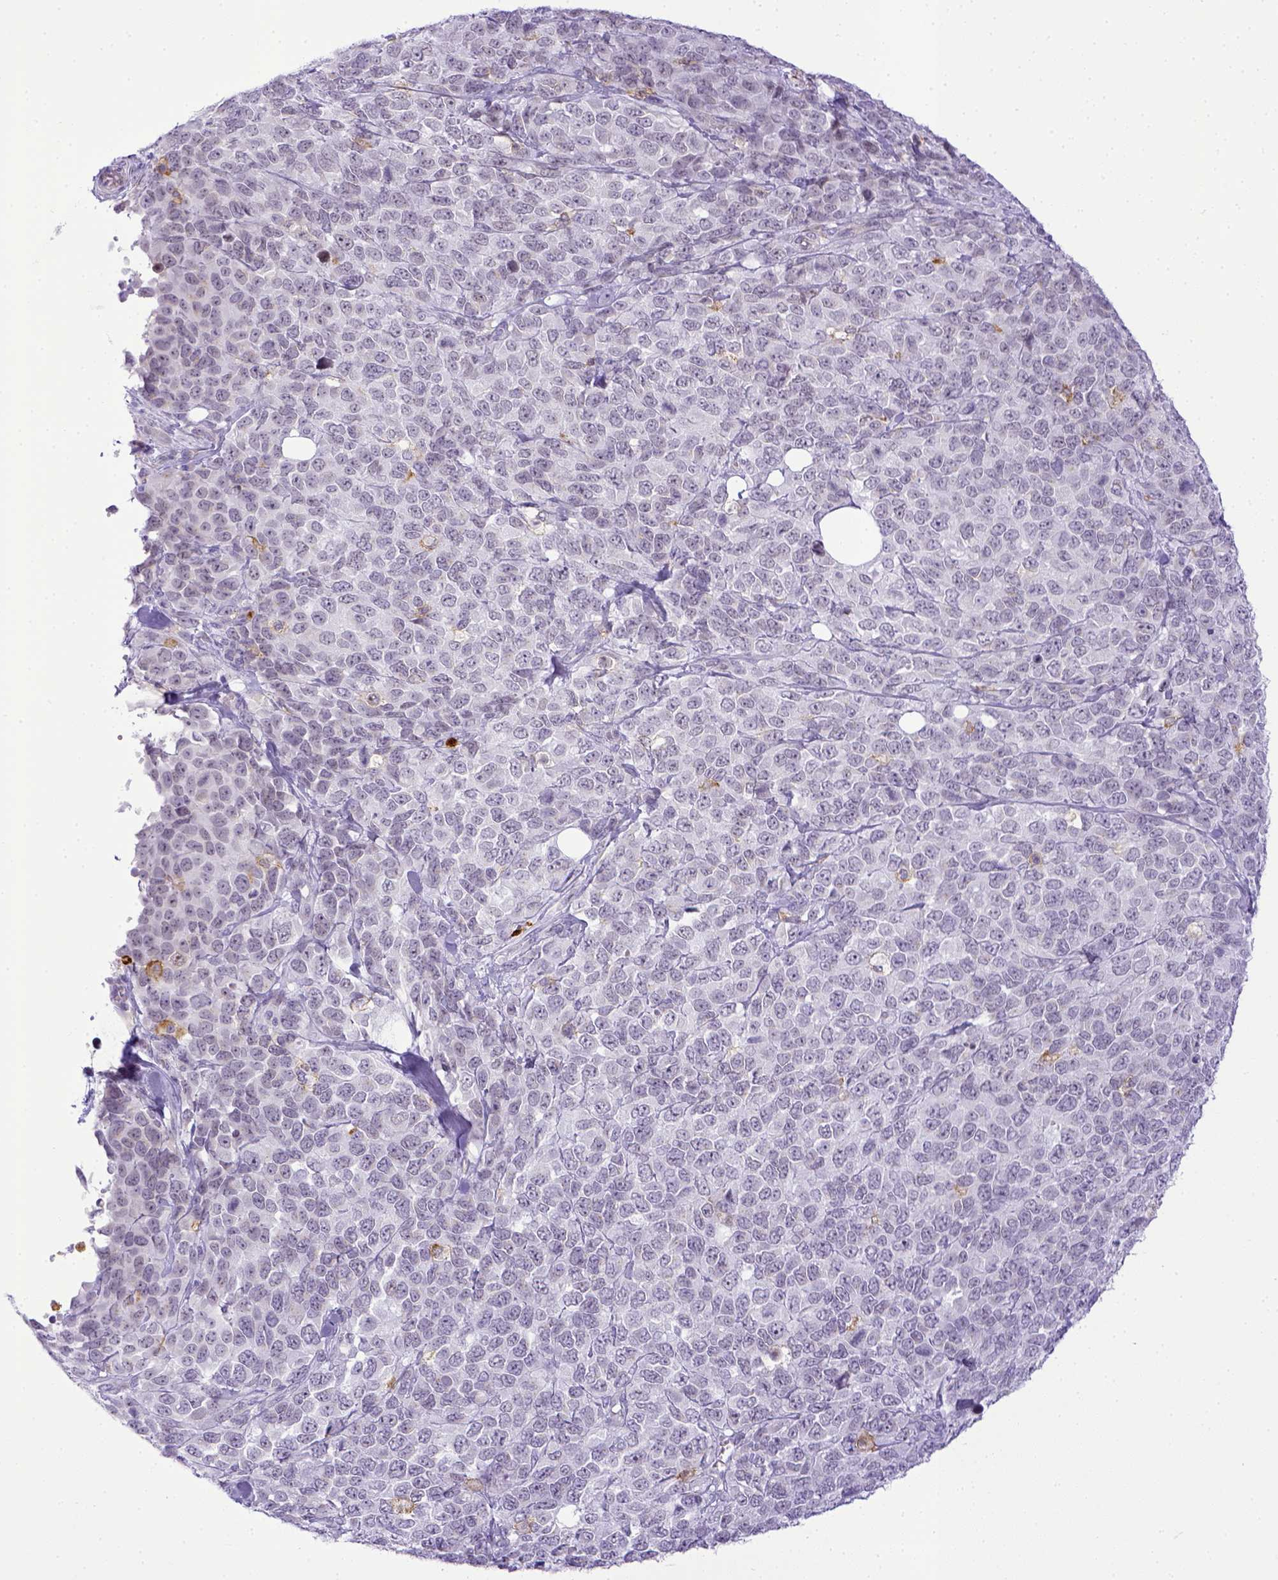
{"staining": {"intensity": "negative", "quantity": "none", "location": "none"}, "tissue": "melanoma", "cell_type": "Tumor cells", "image_type": "cancer", "snomed": [{"axis": "morphology", "description": "Malignant melanoma, Metastatic site"}, {"axis": "topography", "description": "Skin"}], "caption": "Micrograph shows no significant protein staining in tumor cells of melanoma.", "gene": "ITGAM", "patient": {"sex": "male", "age": 84}}